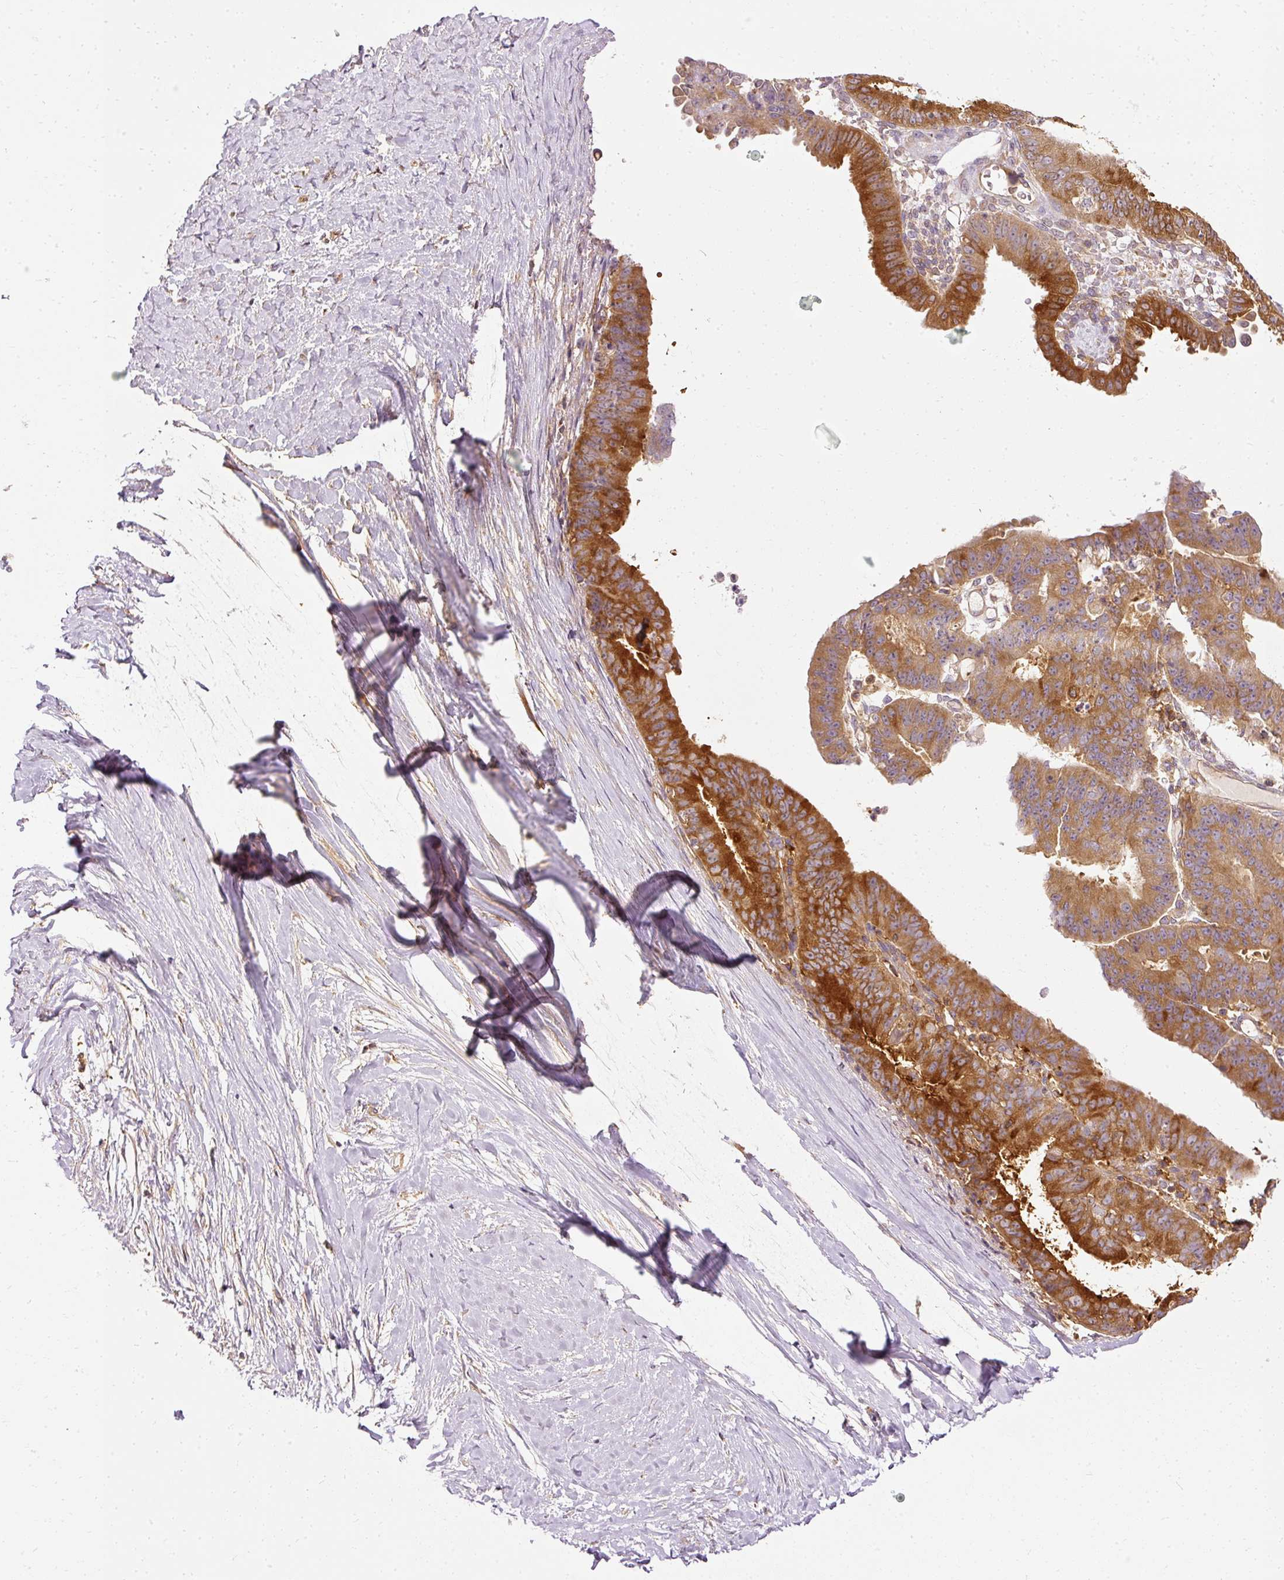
{"staining": {"intensity": "strong", "quantity": "25%-75%", "location": "cytoplasmic/membranous"}, "tissue": "ovarian cancer", "cell_type": "Tumor cells", "image_type": "cancer", "snomed": [{"axis": "morphology", "description": "Carcinoma, endometroid"}, {"axis": "topography", "description": "Ovary"}], "caption": "Immunohistochemistry (IHC) (DAB (3,3'-diaminobenzidine)) staining of human ovarian endometroid carcinoma displays strong cytoplasmic/membranous protein staining in about 25%-75% of tumor cells. Immunohistochemistry stains the protein of interest in brown and the nuclei are stained blue.", "gene": "ARMH3", "patient": {"sex": "female", "age": 42}}